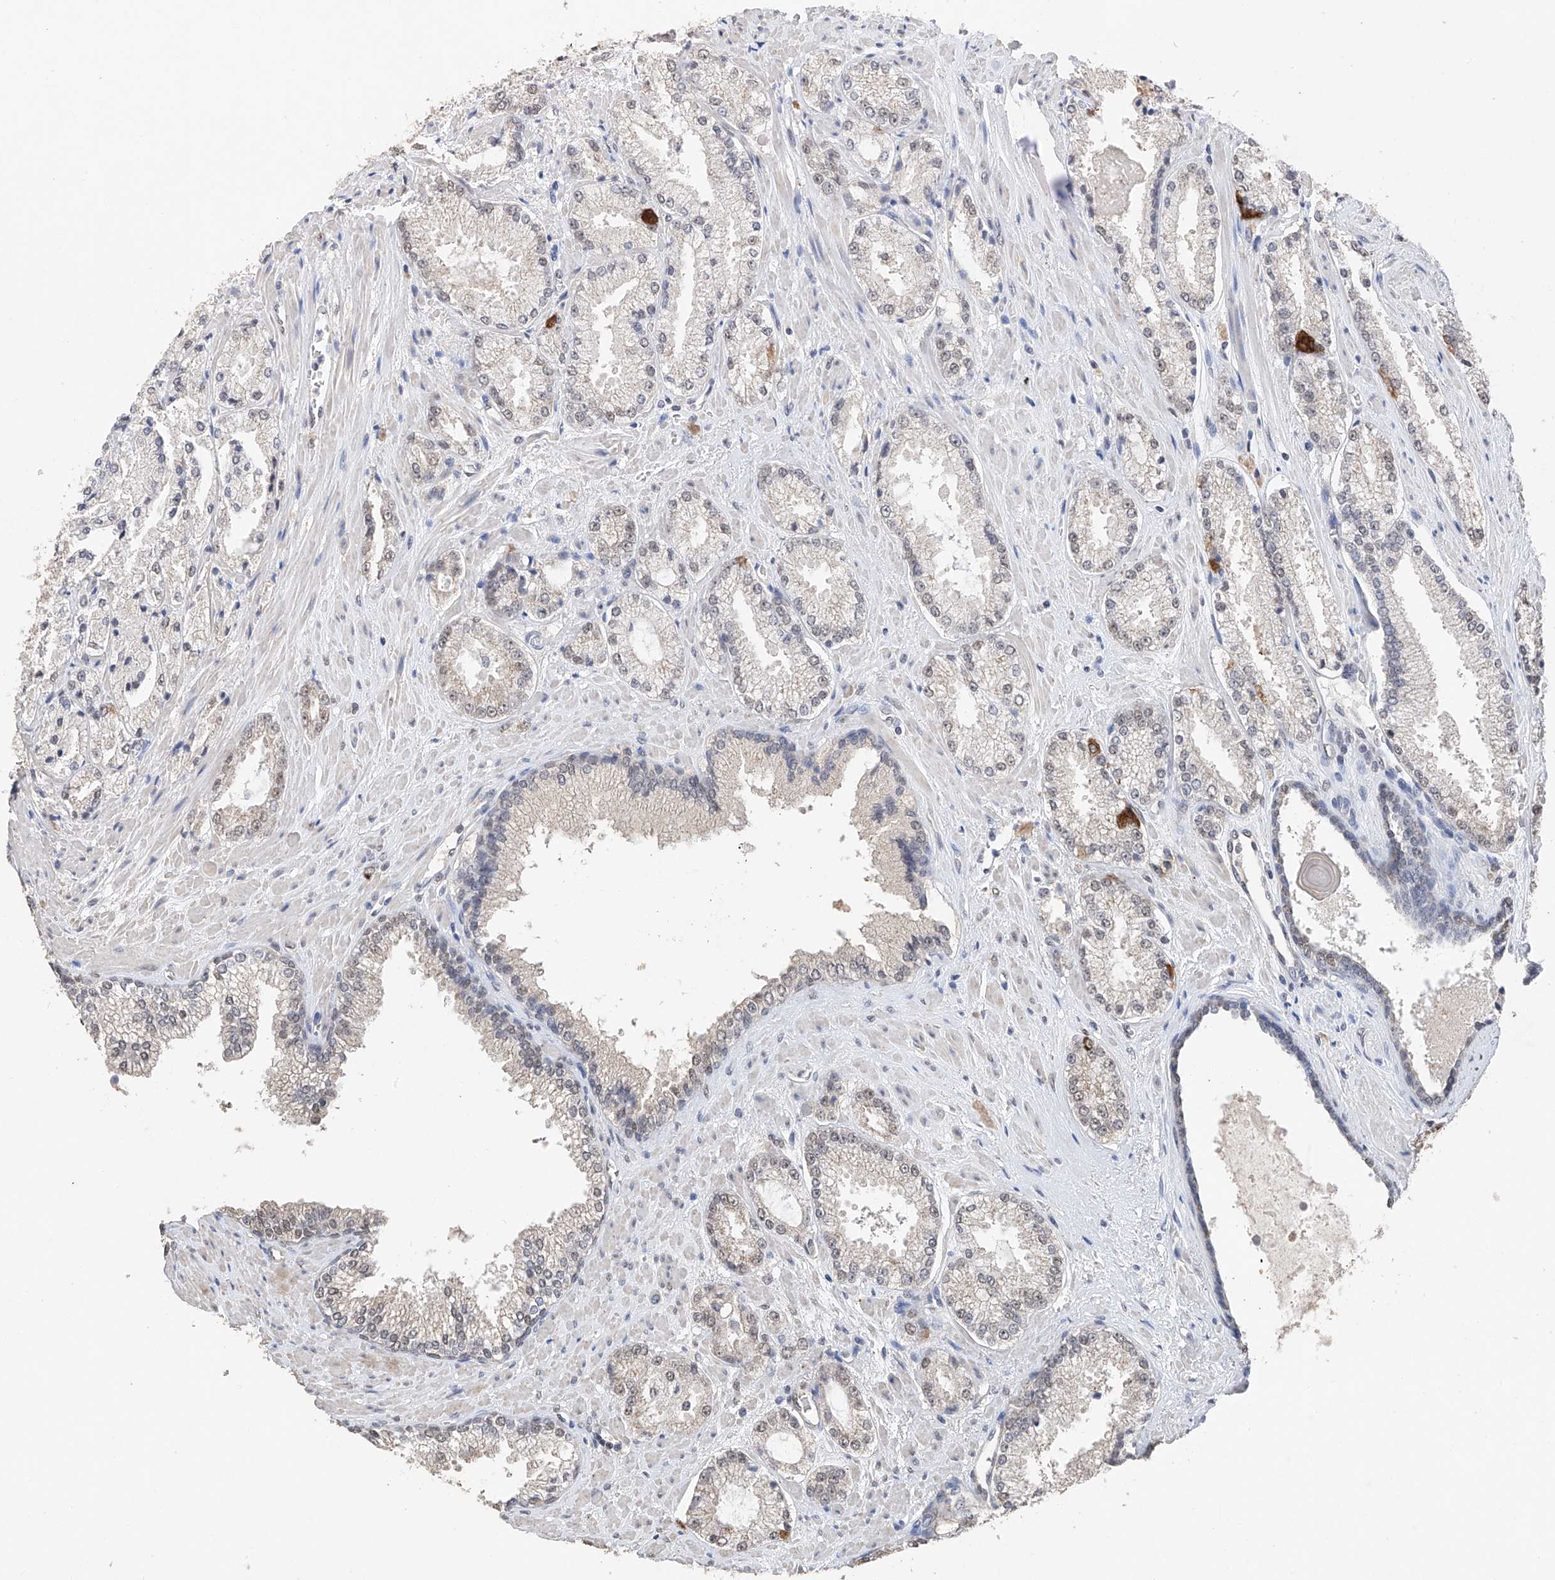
{"staining": {"intensity": "negative", "quantity": "none", "location": "none"}, "tissue": "prostate cancer", "cell_type": "Tumor cells", "image_type": "cancer", "snomed": [{"axis": "morphology", "description": "Adenocarcinoma, High grade"}, {"axis": "topography", "description": "Prostate"}], "caption": "This is an IHC photomicrograph of human prostate cancer (high-grade adenocarcinoma). There is no staining in tumor cells.", "gene": "DMAP1", "patient": {"sex": "male", "age": 73}}